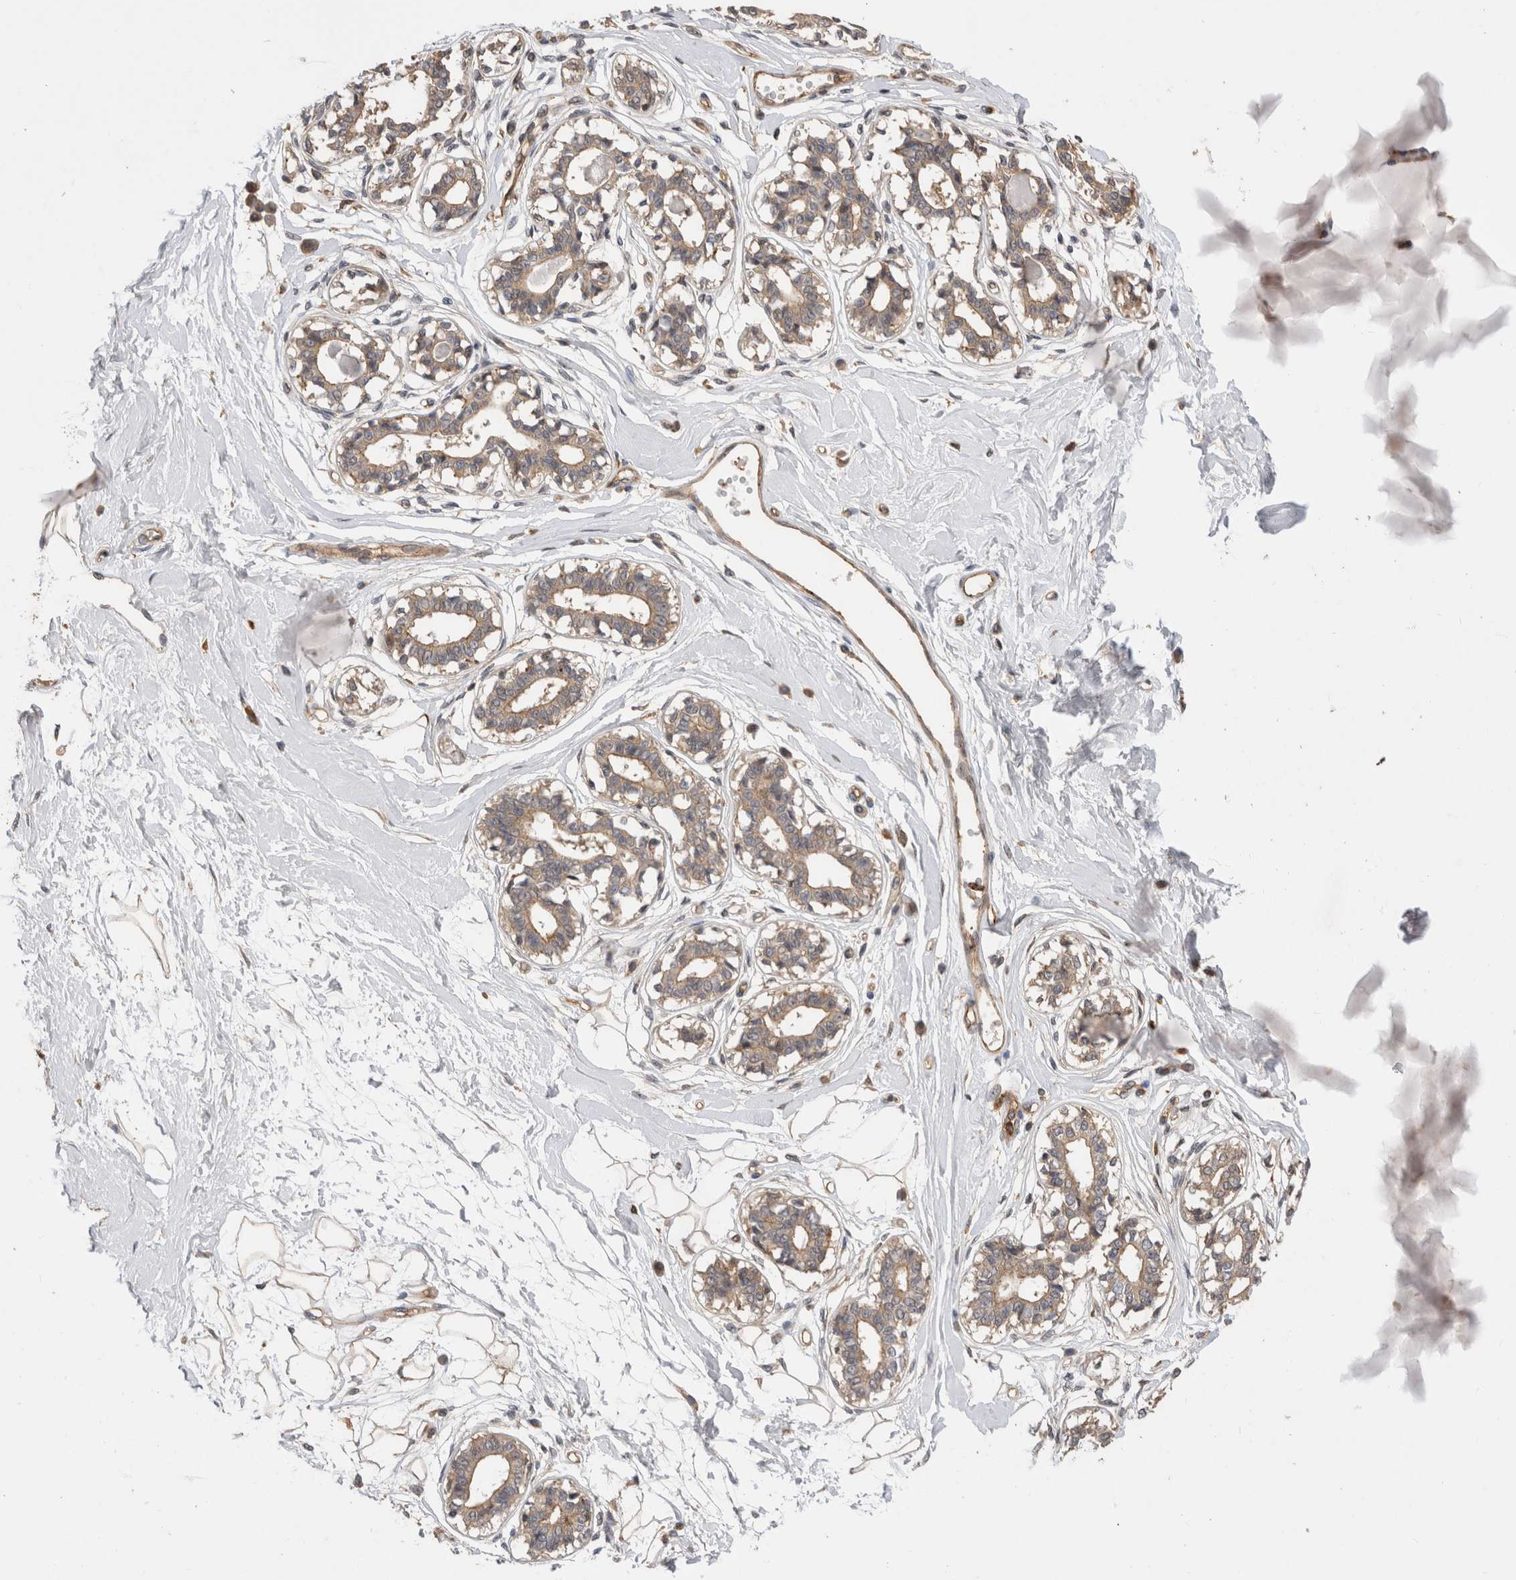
{"staining": {"intensity": "weak", "quantity": "25%-75%", "location": "cytoplasmic/membranous"}, "tissue": "breast", "cell_type": "Adipocytes", "image_type": "normal", "snomed": [{"axis": "morphology", "description": "Normal tissue, NOS"}, {"axis": "topography", "description": "Breast"}], "caption": "The photomicrograph displays immunohistochemical staining of unremarkable breast. There is weak cytoplasmic/membranous staining is appreciated in approximately 25%-75% of adipocytes. The staining was performed using DAB (3,3'-diaminobenzidine), with brown indicating positive protein expression. Nuclei are stained blue with hematoxylin.", "gene": "BNIP2", "patient": {"sex": "female", "age": 45}}